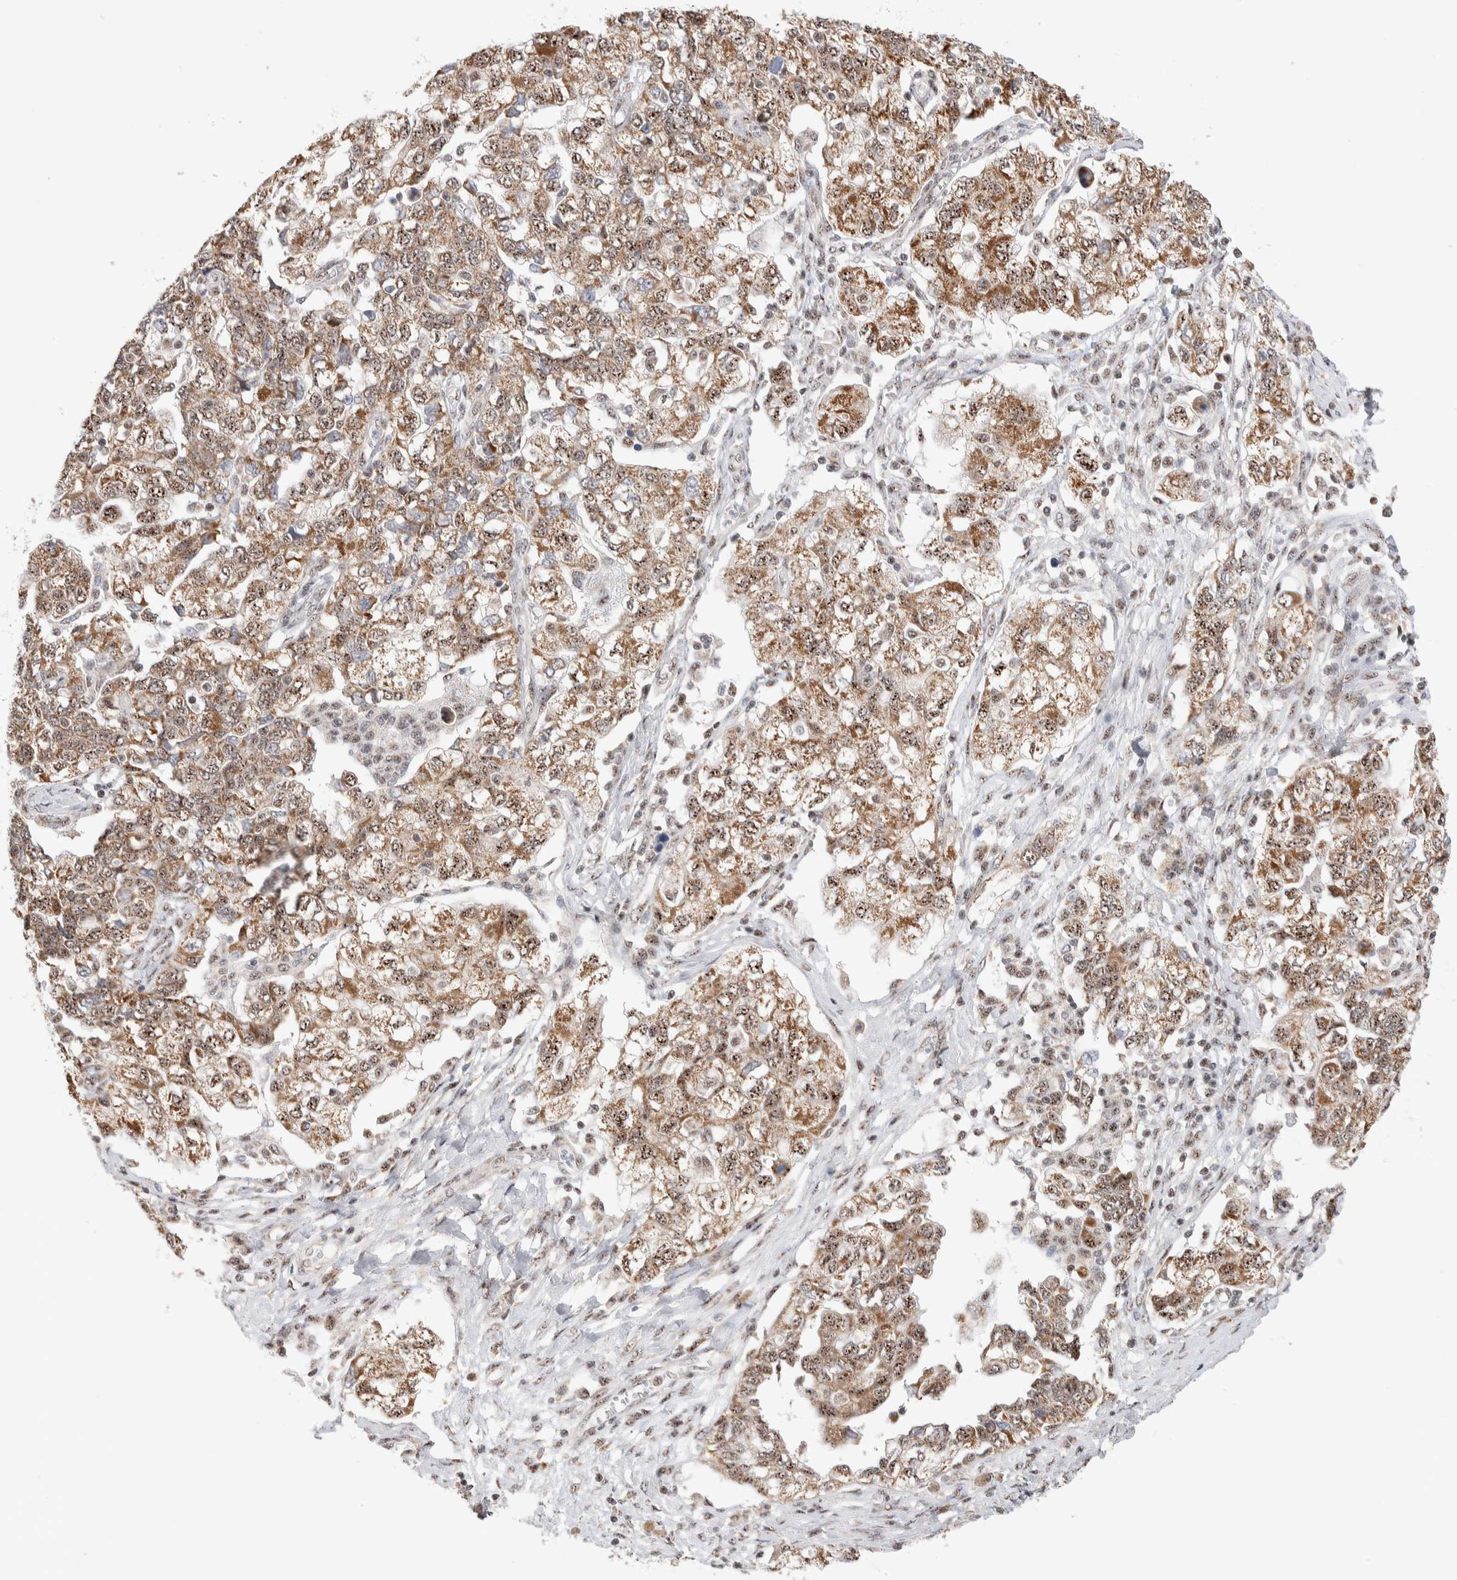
{"staining": {"intensity": "moderate", "quantity": ">75%", "location": "cytoplasmic/membranous,nuclear"}, "tissue": "ovarian cancer", "cell_type": "Tumor cells", "image_type": "cancer", "snomed": [{"axis": "morphology", "description": "Carcinoma, NOS"}, {"axis": "morphology", "description": "Cystadenocarcinoma, serous, NOS"}, {"axis": "topography", "description": "Ovary"}], "caption": "Serous cystadenocarcinoma (ovarian) stained with immunohistochemistry displays moderate cytoplasmic/membranous and nuclear staining in about >75% of tumor cells.", "gene": "ZNF695", "patient": {"sex": "female", "age": 69}}